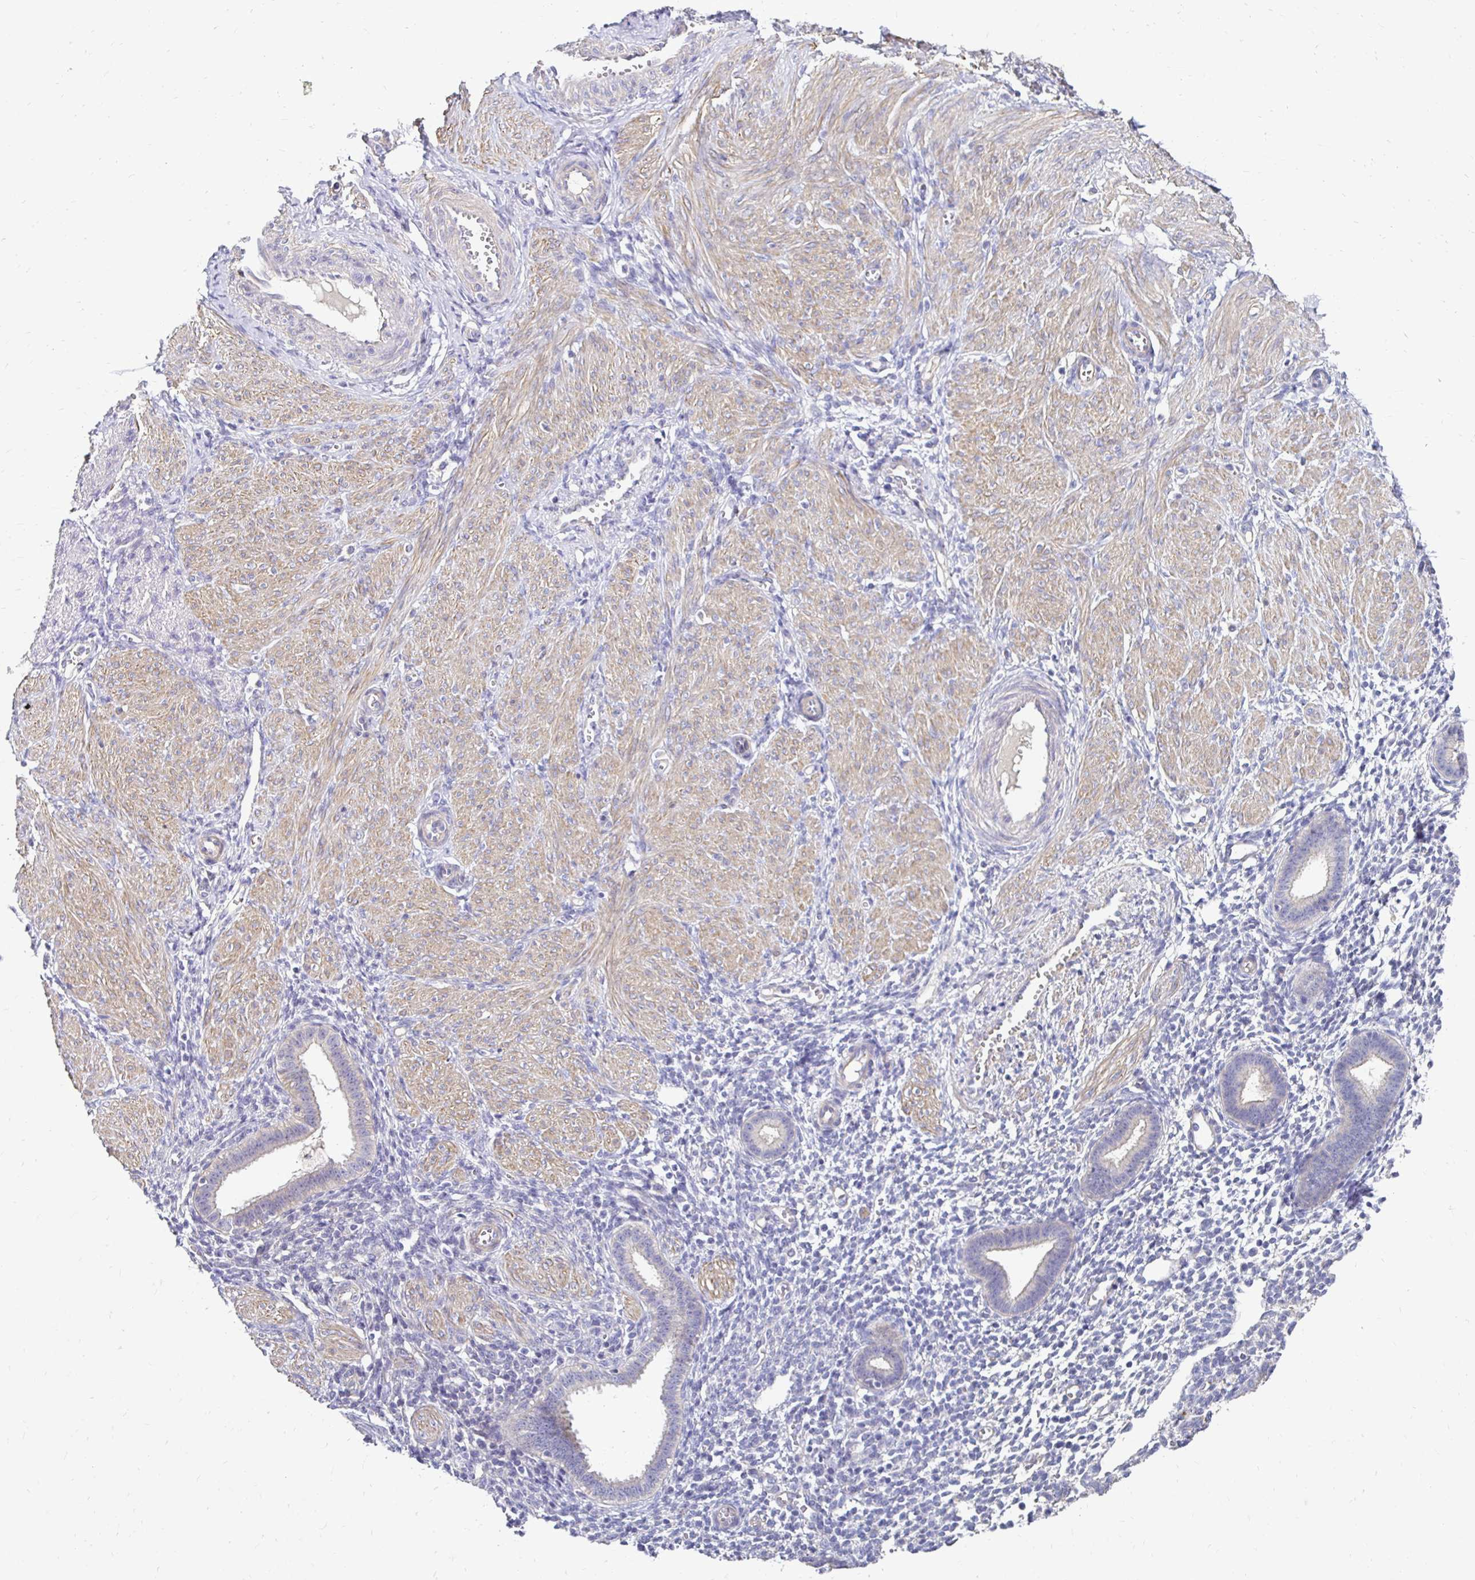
{"staining": {"intensity": "negative", "quantity": "none", "location": "none"}, "tissue": "endometrium", "cell_type": "Cells in endometrial stroma", "image_type": "normal", "snomed": [{"axis": "morphology", "description": "Normal tissue, NOS"}, {"axis": "topography", "description": "Endometrium"}], "caption": "A histopathology image of endometrium stained for a protein displays no brown staining in cells in endometrial stroma.", "gene": "AKAP6", "patient": {"sex": "female", "age": 36}}